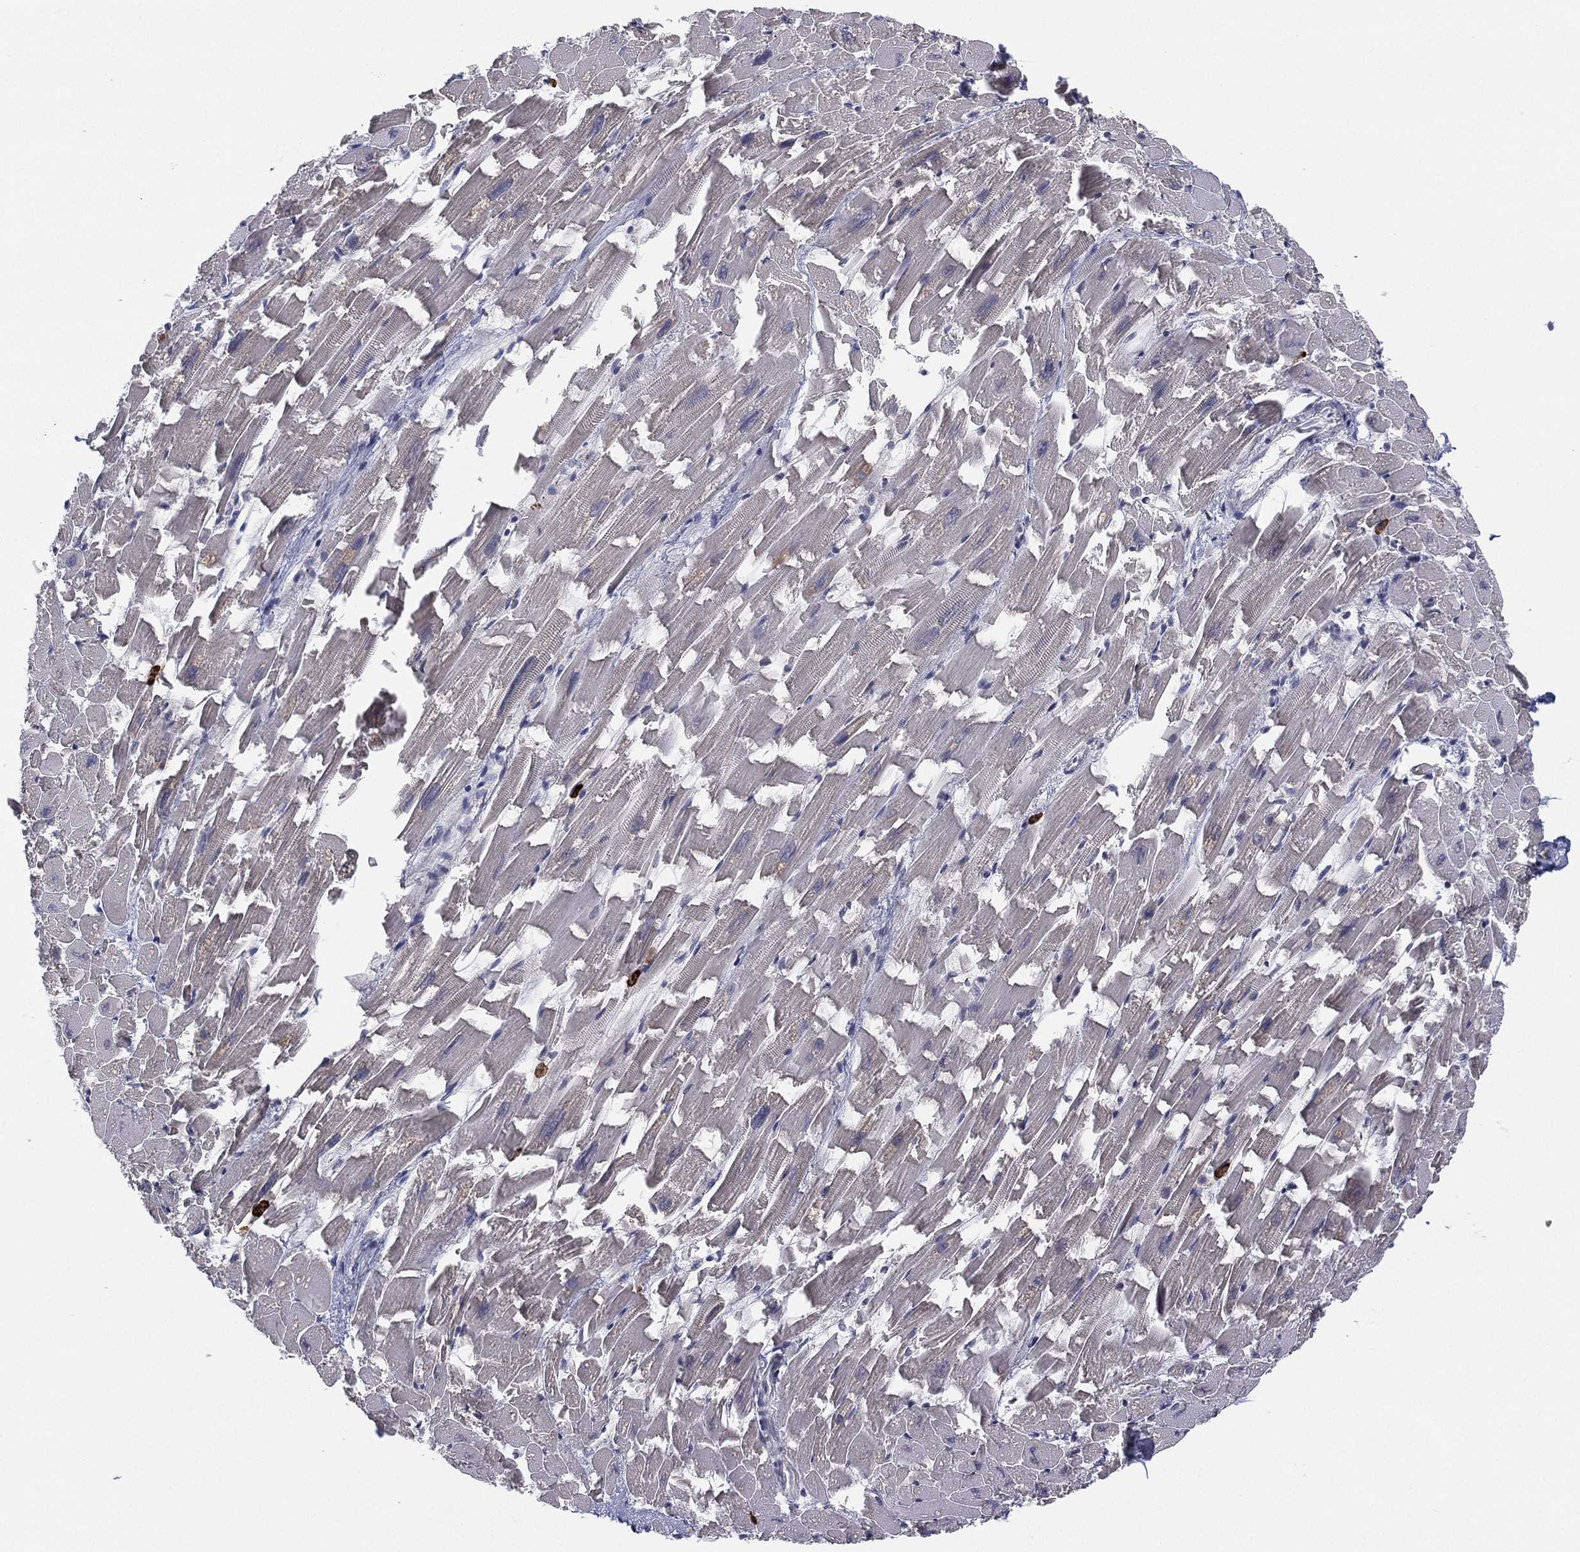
{"staining": {"intensity": "negative", "quantity": "none", "location": "none"}, "tissue": "heart muscle", "cell_type": "Cardiomyocytes", "image_type": "normal", "snomed": [{"axis": "morphology", "description": "Normal tissue, NOS"}, {"axis": "topography", "description": "Heart"}], "caption": "Heart muscle stained for a protein using IHC displays no staining cardiomyocytes.", "gene": "CD177", "patient": {"sex": "female", "age": 64}}